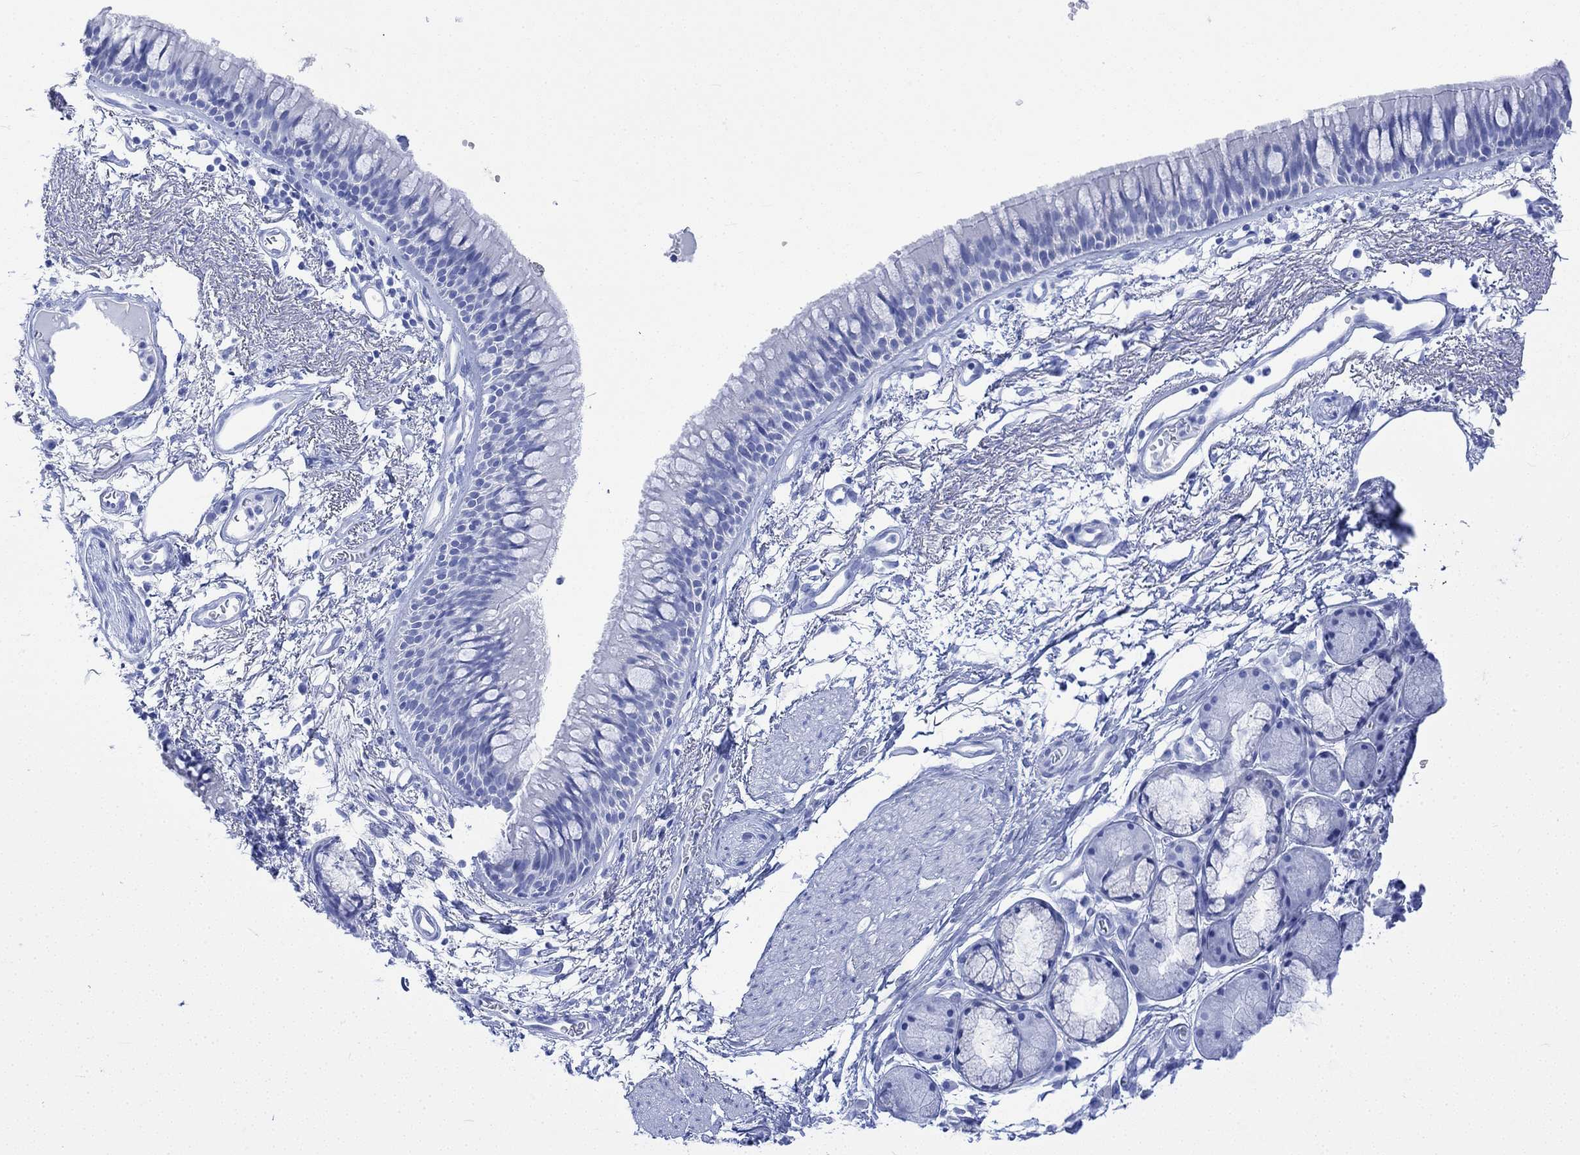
{"staining": {"intensity": "negative", "quantity": "none", "location": "none"}, "tissue": "bronchus", "cell_type": "Respiratory epithelial cells", "image_type": "normal", "snomed": [{"axis": "morphology", "description": "Normal tissue, NOS"}, {"axis": "topography", "description": "Cartilage tissue"}, {"axis": "topography", "description": "Bronchus"}], "caption": "This histopathology image is of normal bronchus stained with immunohistochemistry to label a protein in brown with the nuclei are counter-stained blue. There is no staining in respiratory epithelial cells. (Stains: DAB immunohistochemistry with hematoxylin counter stain, Microscopy: brightfield microscopy at high magnification).", "gene": "CELF4", "patient": {"sex": "male", "age": 66}}